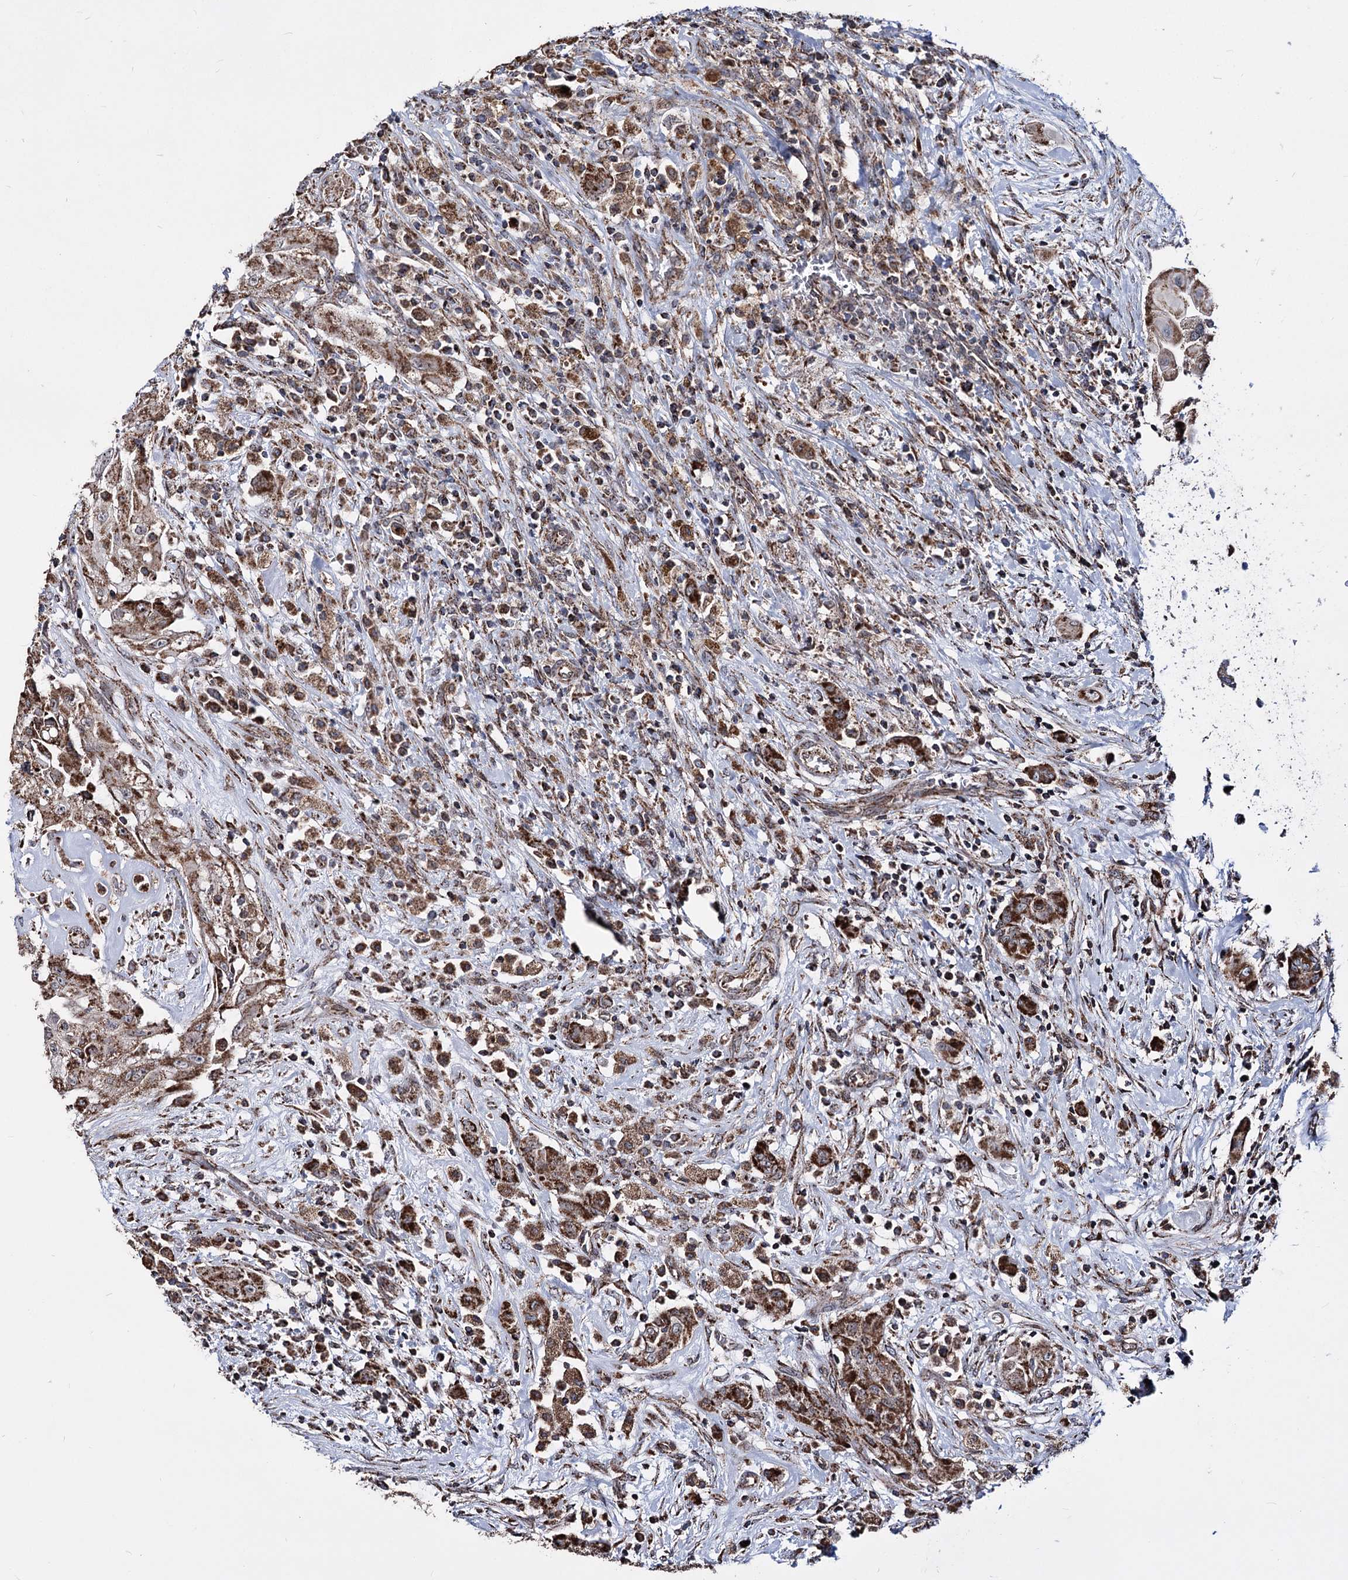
{"staining": {"intensity": "strong", "quantity": ">75%", "location": "cytoplasmic/membranous"}, "tissue": "thyroid cancer", "cell_type": "Tumor cells", "image_type": "cancer", "snomed": [{"axis": "morphology", "description": "Papillary adenocarcinoma, NOS"}, {"axis": "topography", "description": "Thyroid gland"}], "caption": "A histopathology image of human thyroid cancer (papillary adenocarcinoma) stained for a protein reveals strong cytoplasmic/membranous brown staining in tumor cells.", "gene": "CREB3L4", "patient": {"sex": "female", "age": 59}}